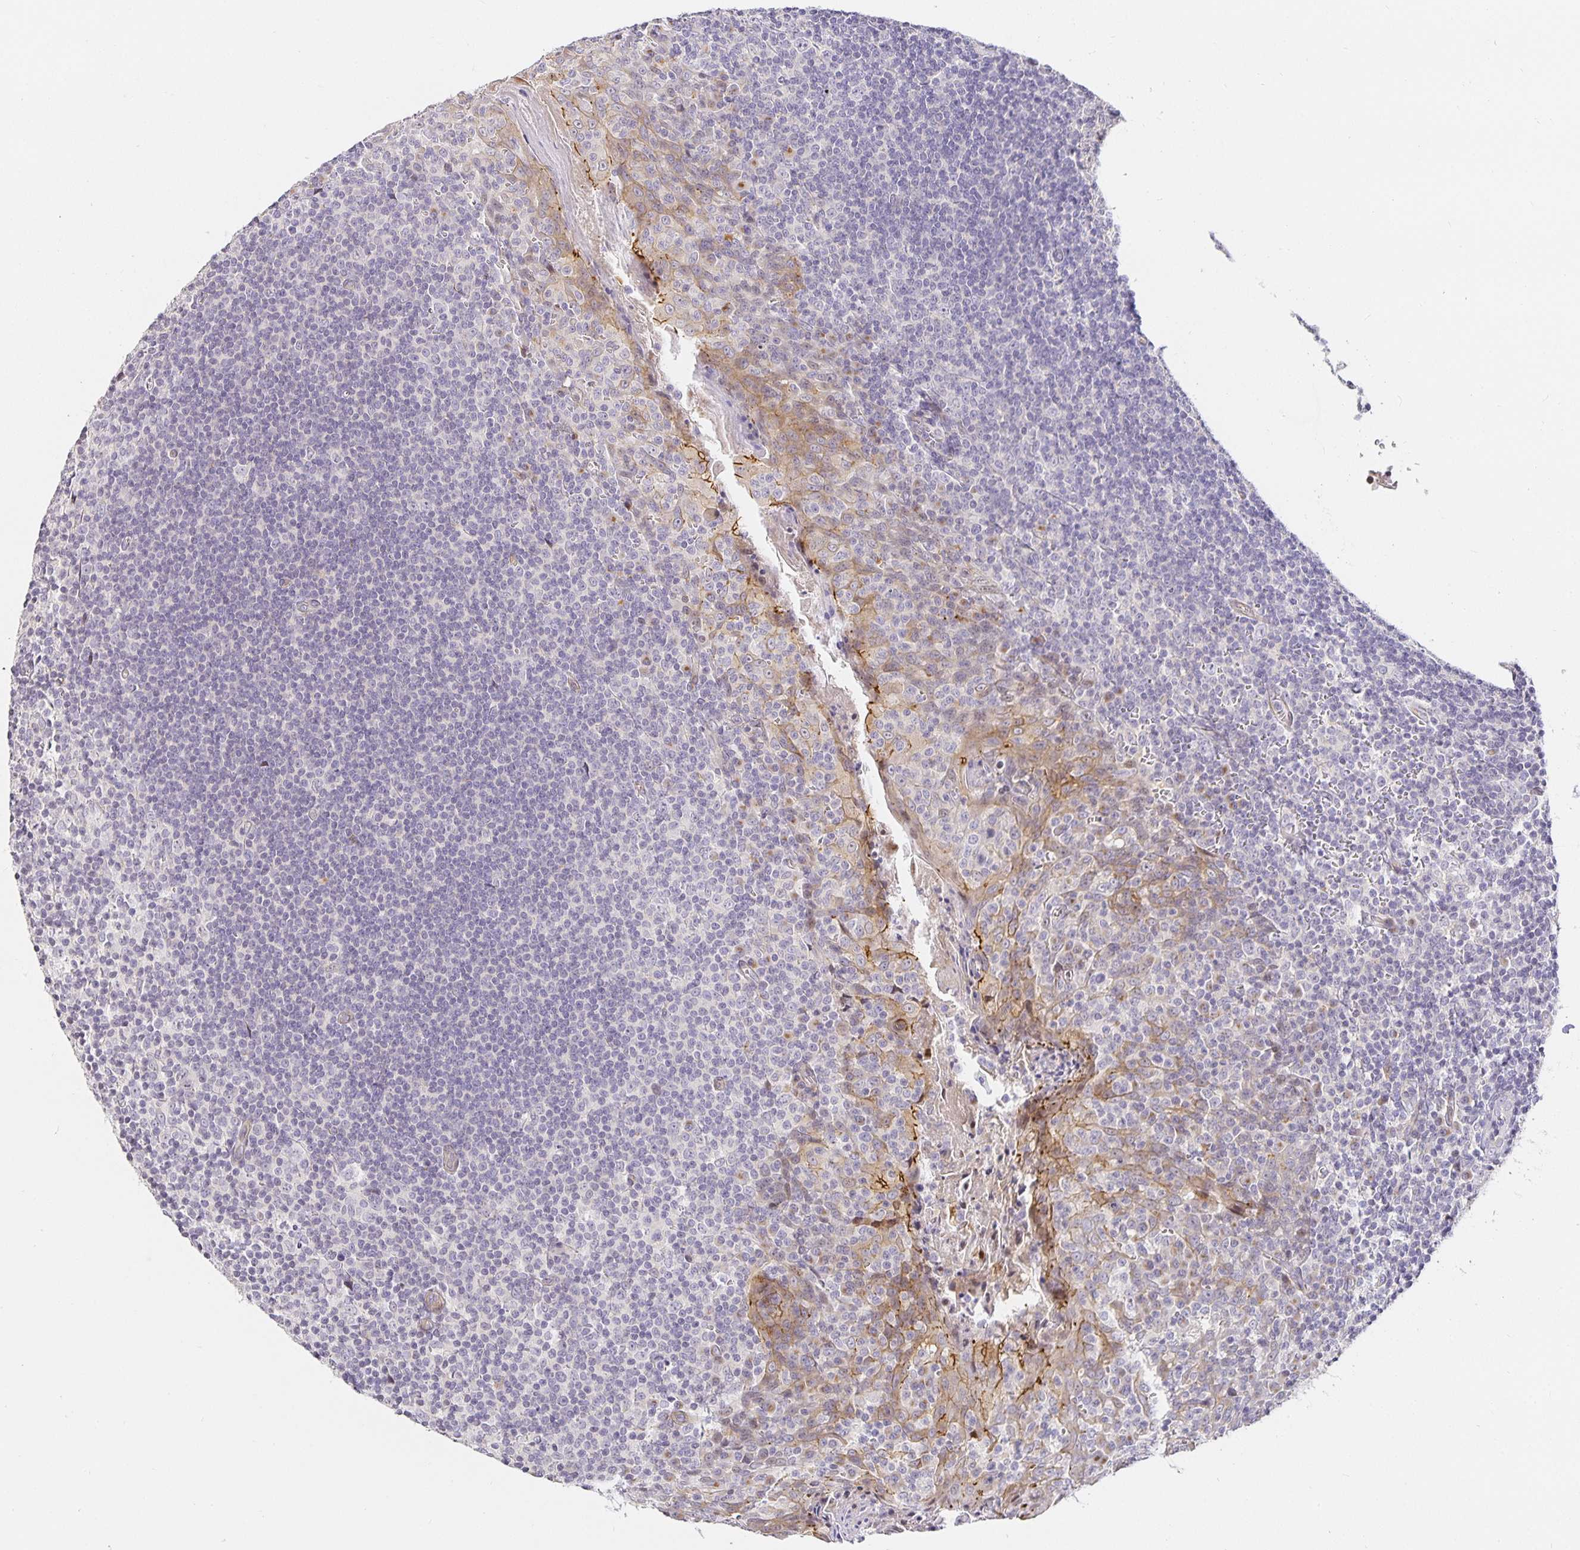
{"staining": {"intensity": "negative", "quantity": "none", "location": "none"}, "tissue": "tonsil", "cell_type": "Germinal center cells", "image_type": "normal", "snomed": [{"axis": "morphology", "description": "Normal tissue, NOS"}, {"axis": "topography", "description": "Tonsil"}], "caption": "Immunohistochemistry photomicrograph of benign tonsil: tonsil stained with DAB (3,3'-diaminobenzidine) reveals no significant protein expression in germinal center cells.", "gene": "TJP3", "patient": {"sex": "male", "age": 27}}